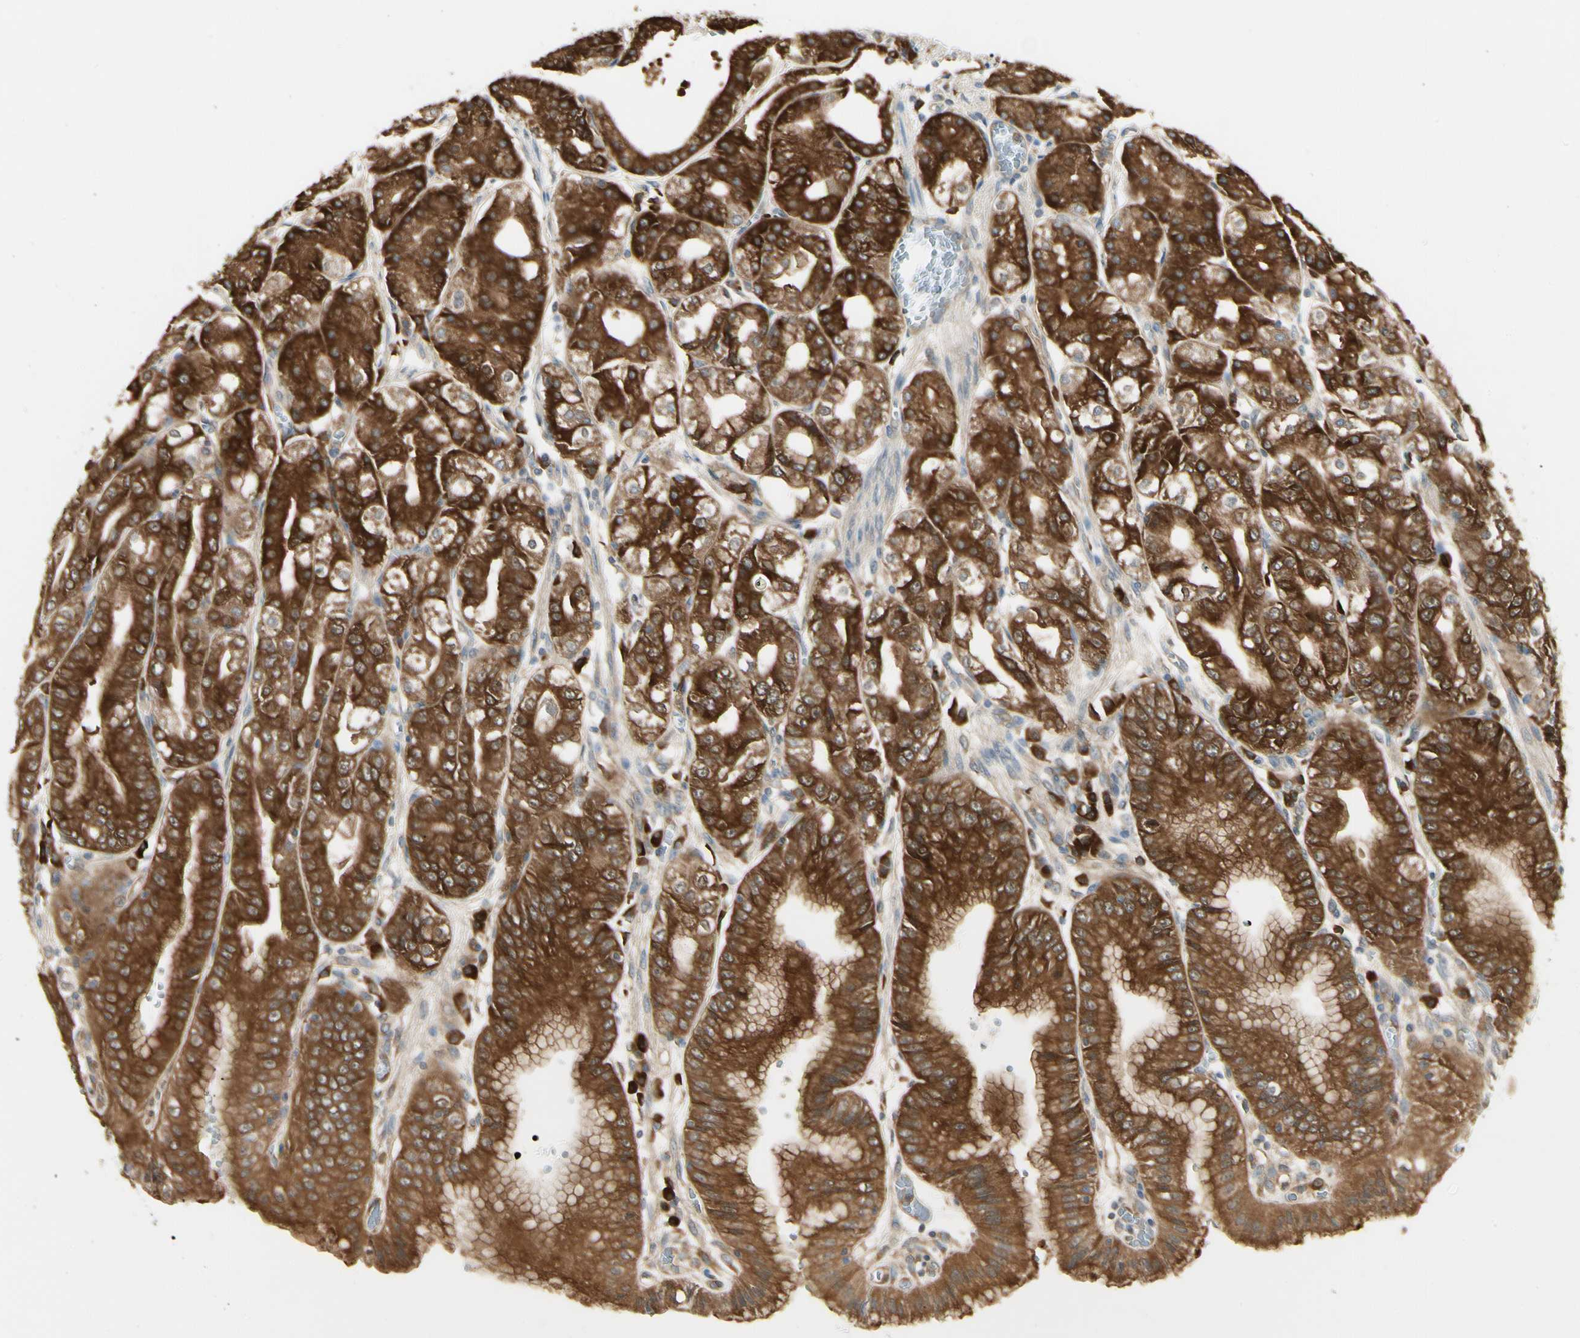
{"staining": {"intensity": "strong", "quantity": ">75%", "location": "cytoplasmic/membranous"}, "tissue": "stomach", "cell_type": "Glandular cells", "image_type": "normal", "snomed": [{"axis": "morphology", "description": "Normal tissue, NOS"}, {"axis": "topography", "description": "Stomach, lower"}], "caption": "High-power microscopy captured an immunohistochemistry (IHC) micrograph of normal stomach, revealing strong cytoplasmic/membranous staining in about >75% of glandular cells.", "gene": "NME1", "patient": {"sex": "male", "age": 71}}